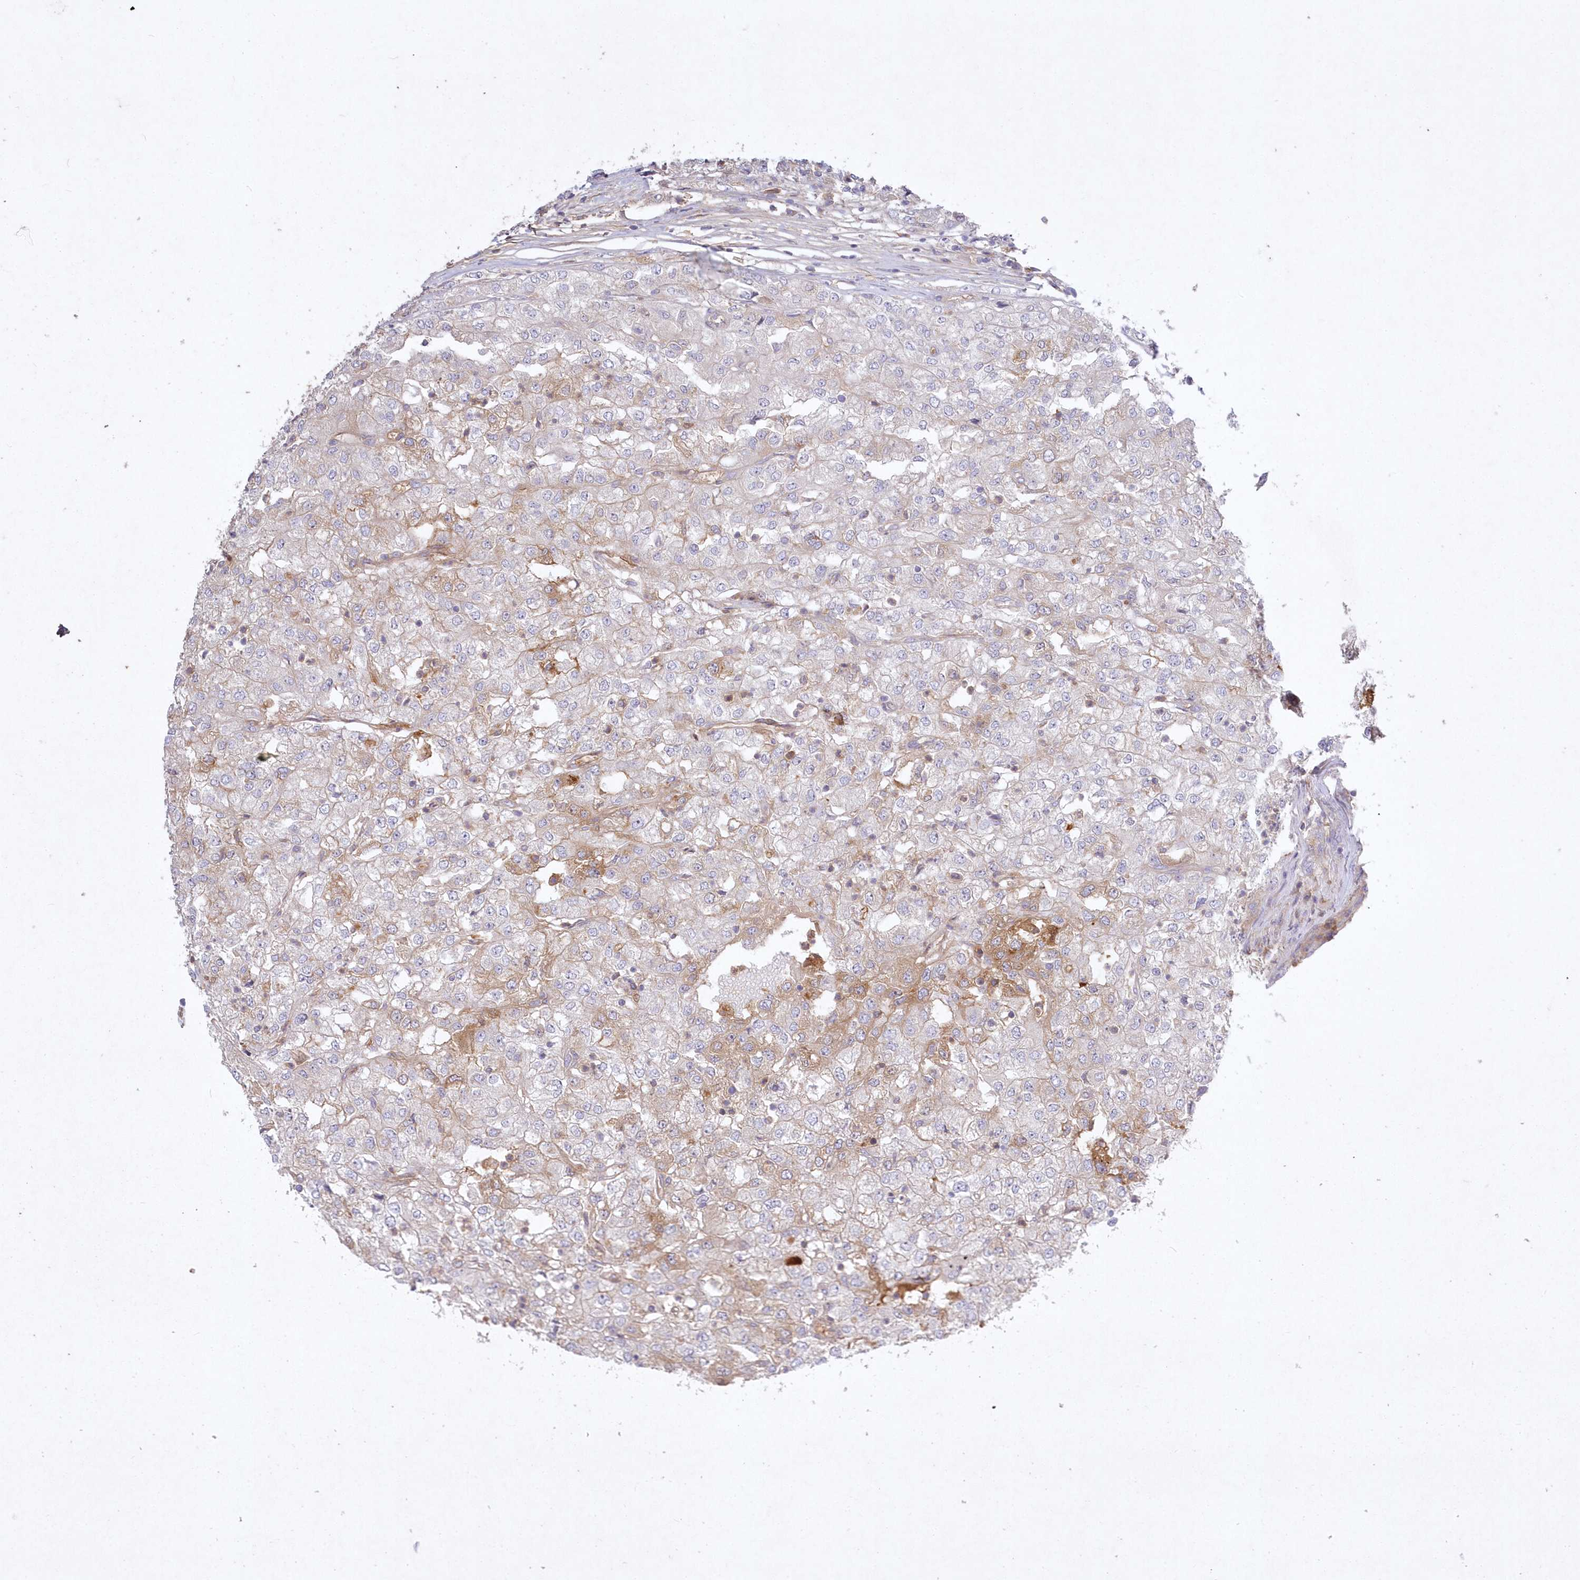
{"staining": {"intensity": "moderate", "quantity": "<25%", "location": "cytoplasmic/membranous"}, "tissue": "renal cancer", "cell_type": "Tumor cells", "image_type": "cancer", "snomed": [{"axis": "morphology", "description": "Adenocarcinoma, NOS"}, {"axis": "topography", "description": "Kidney"}], "caption": "The immunohistochemical stain shows moderate cytoplasmic/membranous positivity in tumor cells of renal cancer (adenocarcinoma) tissue. The protein is stained brown, and the nuclei are stained in blue (DAB (3,3'-diaminobenzidine) IHC with brightfield microscopy, high magnification).", "gene": "WBP1L", "patient": {"sex": "female", "age": 54}}